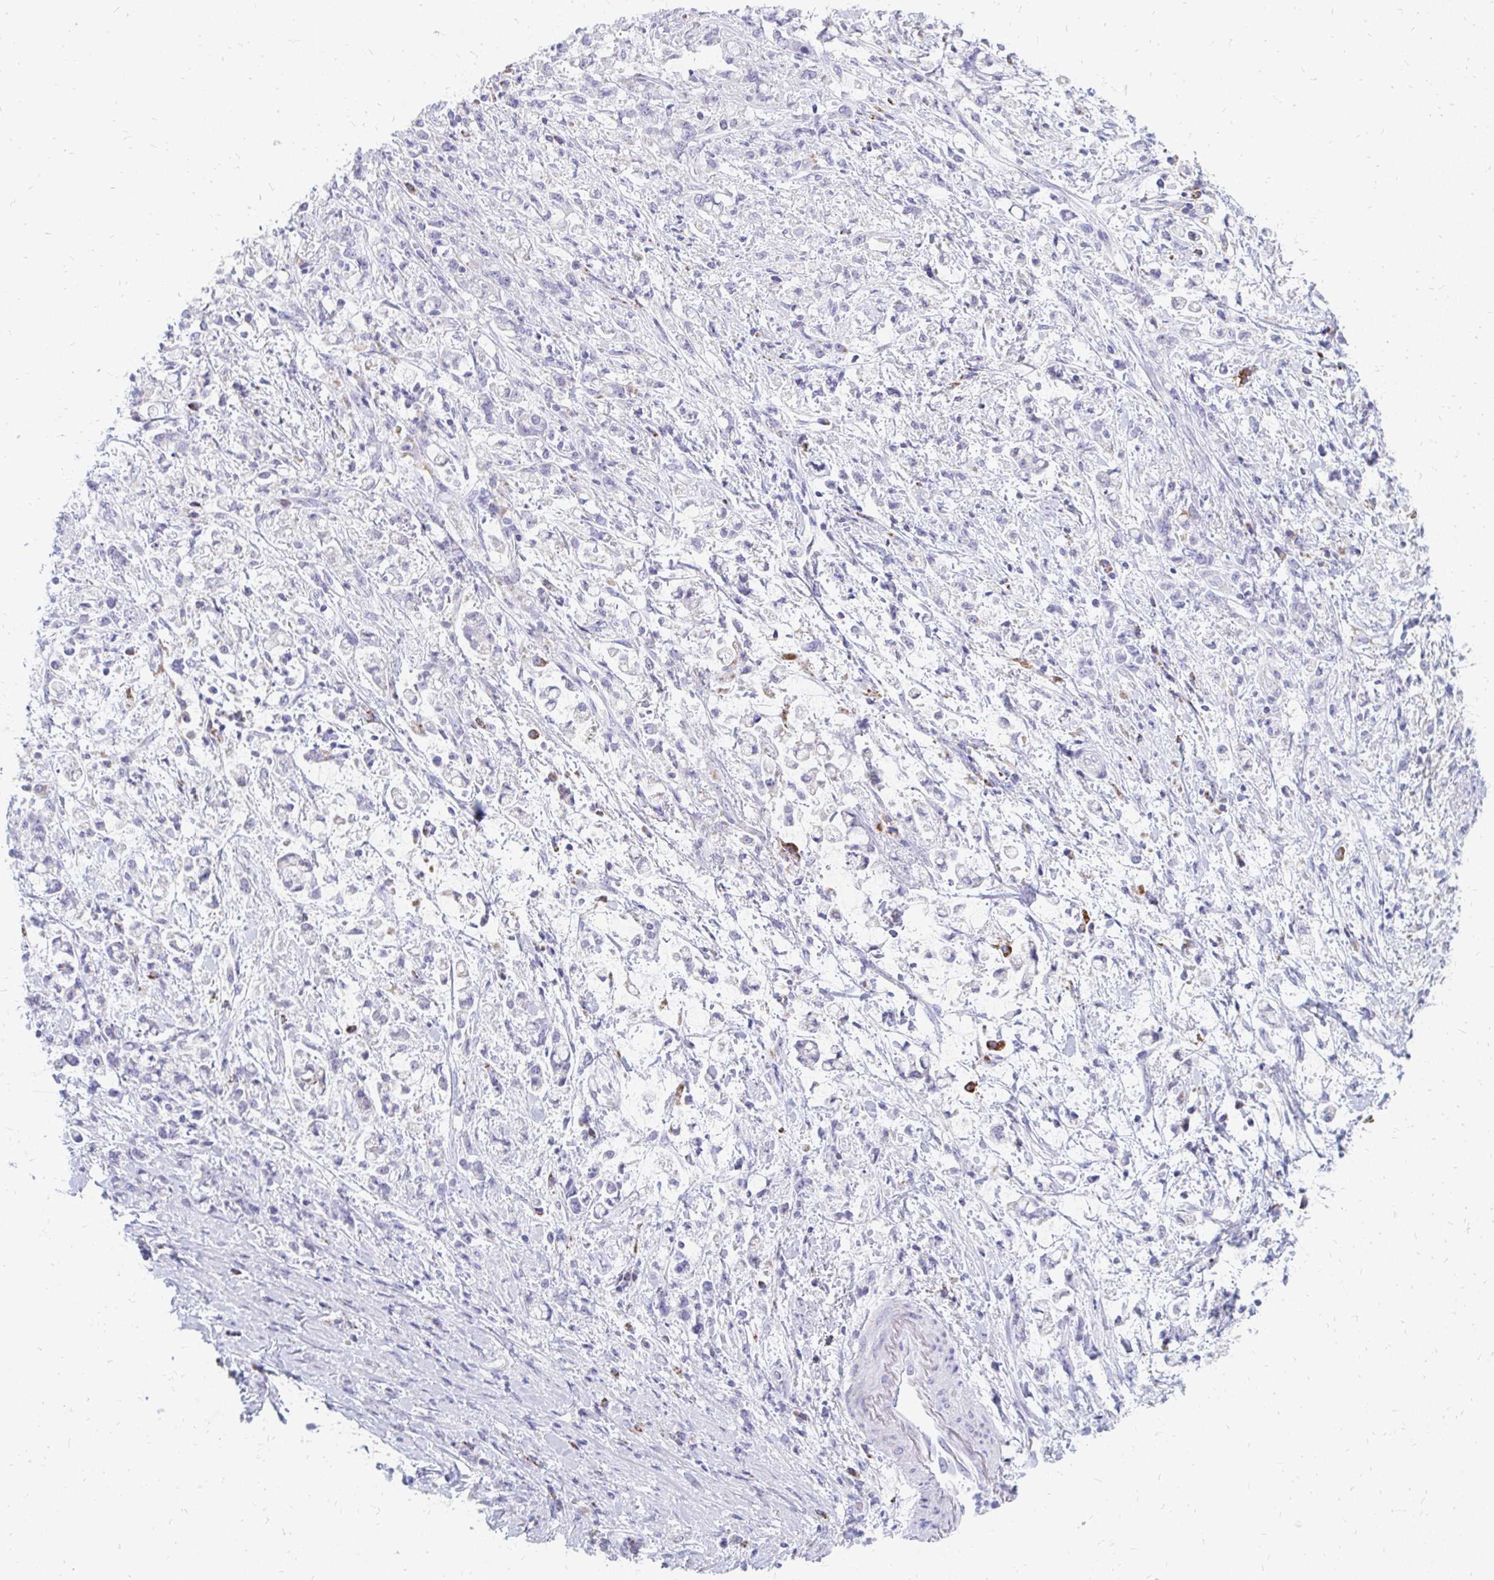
{"staining": {"intensity": "negative", "quantity": "none", "location": "none"}, "tissue": "stomach cancer", "cell_type": "Tumor cells", "image_type": "cancer", "snomed": [{"axis": "morphology", "description": "Adenocarcinoma, NOS"}, {"axis": "topography", "description": "Stomach"}], "caption": "Tumor cells show no significant staining in stomach cancer (adenocarcinoma). (DAB immunohistochemistry, high magnification).", "gene": "OR10V1", "patient": {"sex": "female", "age": 60}}